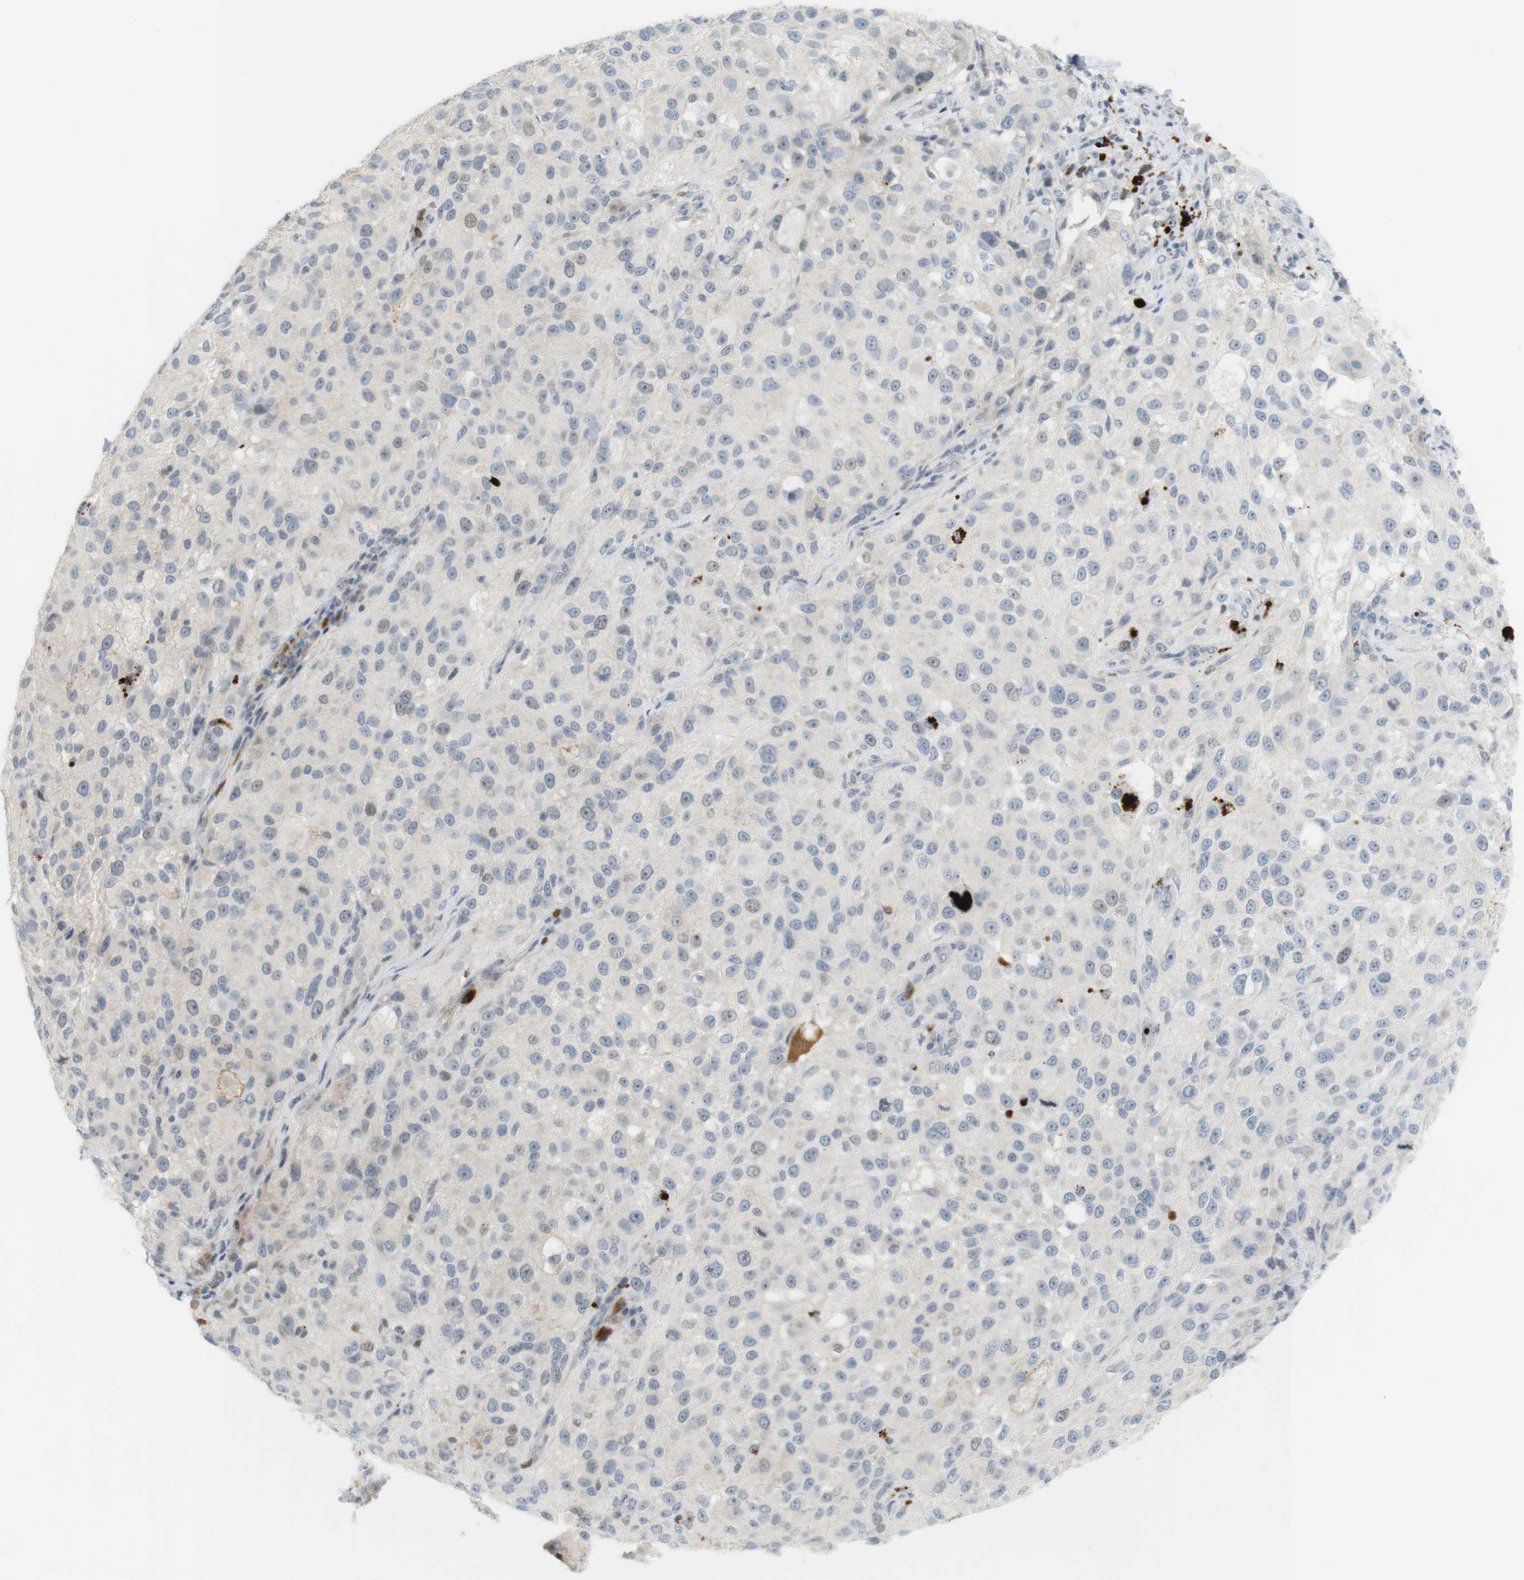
{"staining": {"intensity": "weak", "quantity": "<25%", "location": "nuclear"}, "tissue": "melanoma", "cell_type": "Tumor cells", "image_type": "cancer", "snomed": [{"axis": "morphology", "description": "Necrosis, NOS"}, {"axis": "morphology", "description": "Malignant melanoma, NOS"}, {"axis": "topography", "description": "Skin"}], "caption": "Tumor cells show no significant staining in malignant melanoma.", "gene": "DMC1", "patient": {"sex": "female", "age": 87}}